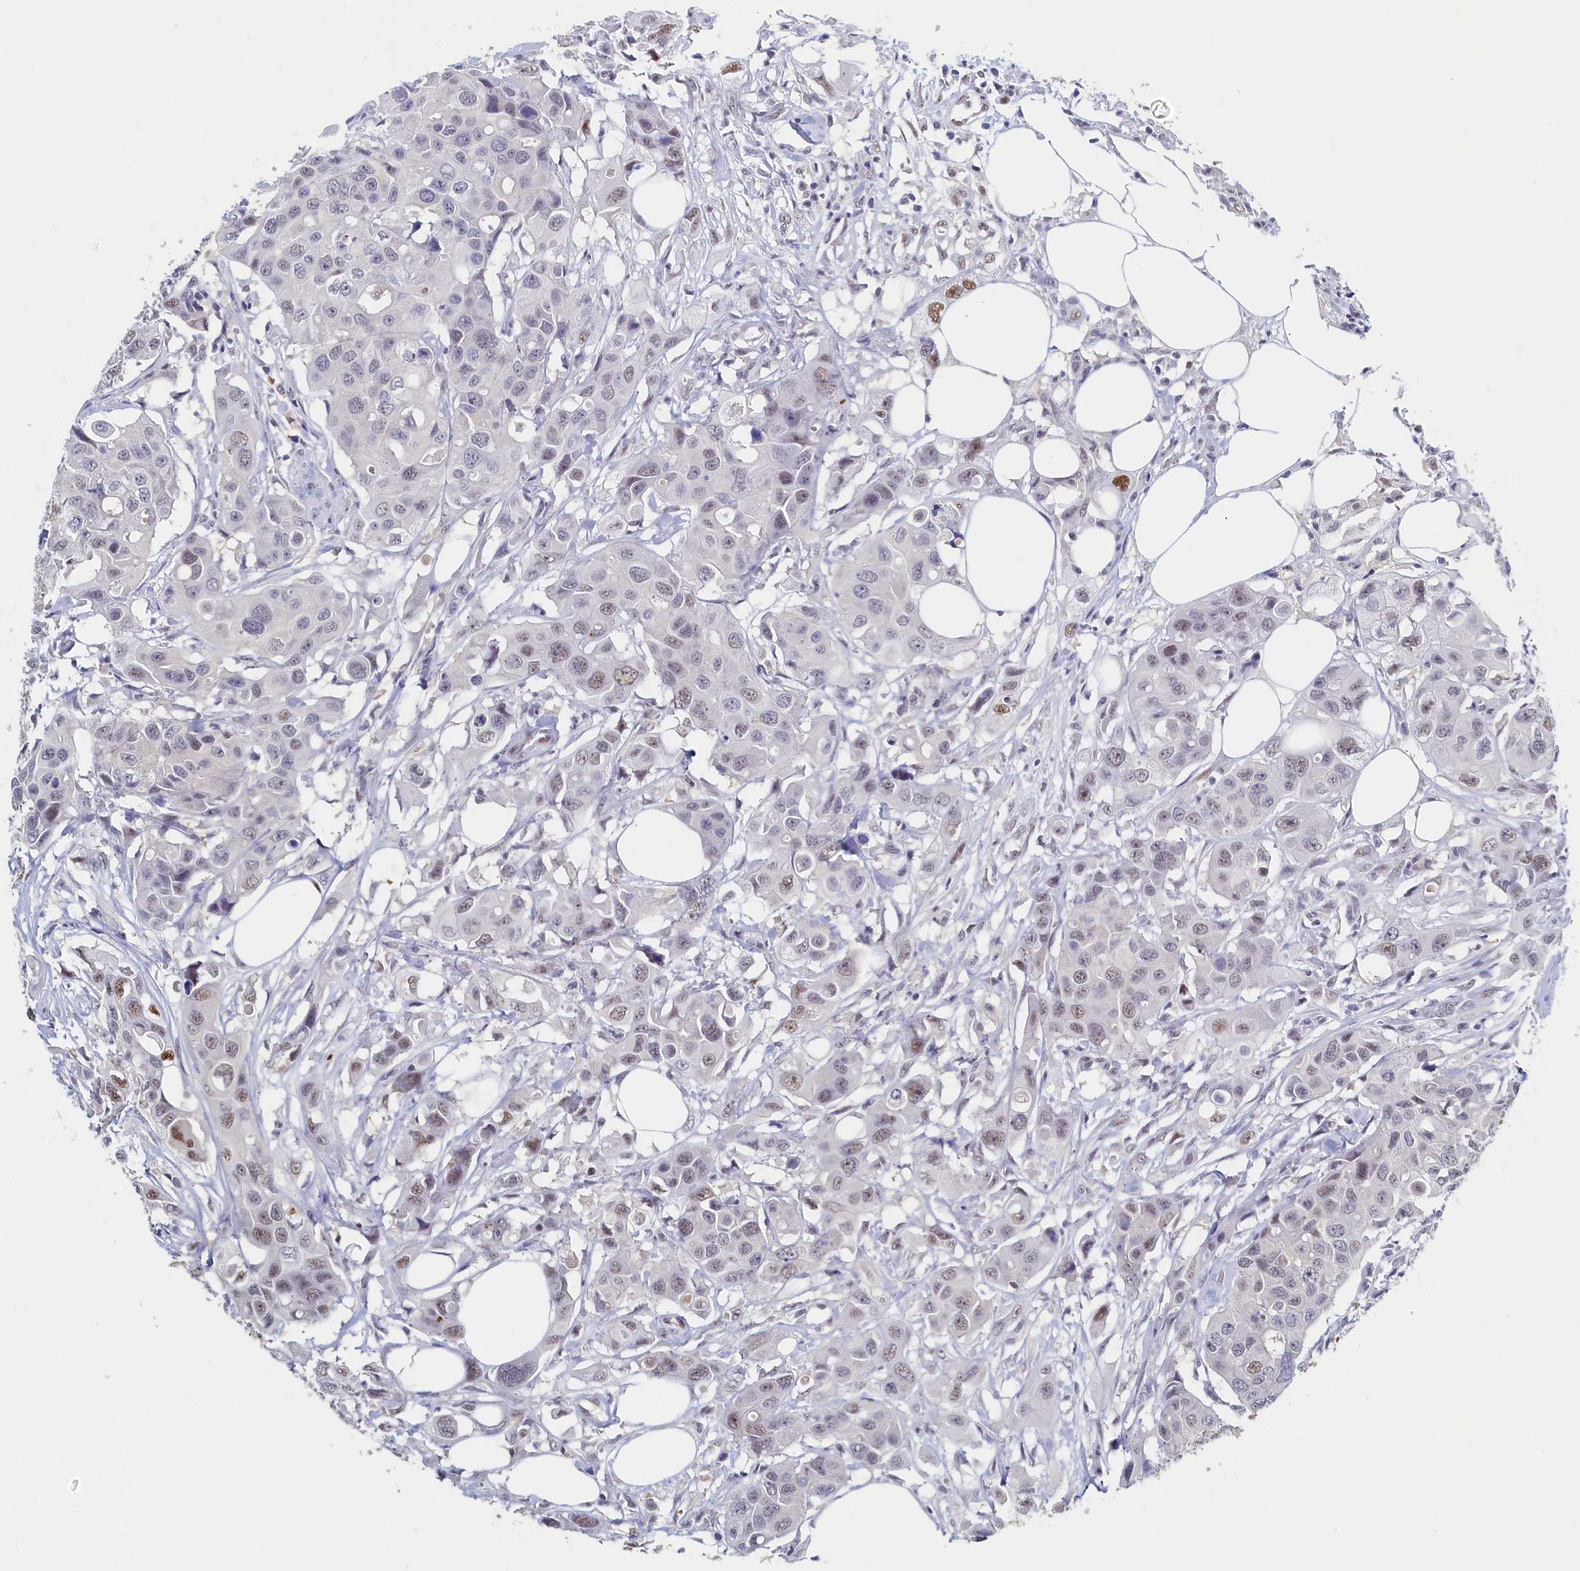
{"staining": {"intensity": "moderate", "quantity": "<25%", "location": "nuclear"}, "tissue": "colorectal cancer", "cell_type": "Tumor cells", "image_type": "cancer", "snomed": [{"axis": "morphology", "description": "Adenocarcinoma, NOS"}, {"axis": "topography", "description": "Colon"}], "caption": "Colorectal adenocarcinoma was stained to show a protein in brown. There is low levels of moderate nuclear expression in about <25% of tumor cells. The protein is stained brown, and the nuclei are stained in blue (DAB (3,3'-diaminobenzidine) IHC with brightfield microscopy, high magnification).", "gene": "MOSPD3", "patient": {"sex": "male", "age": 77}}